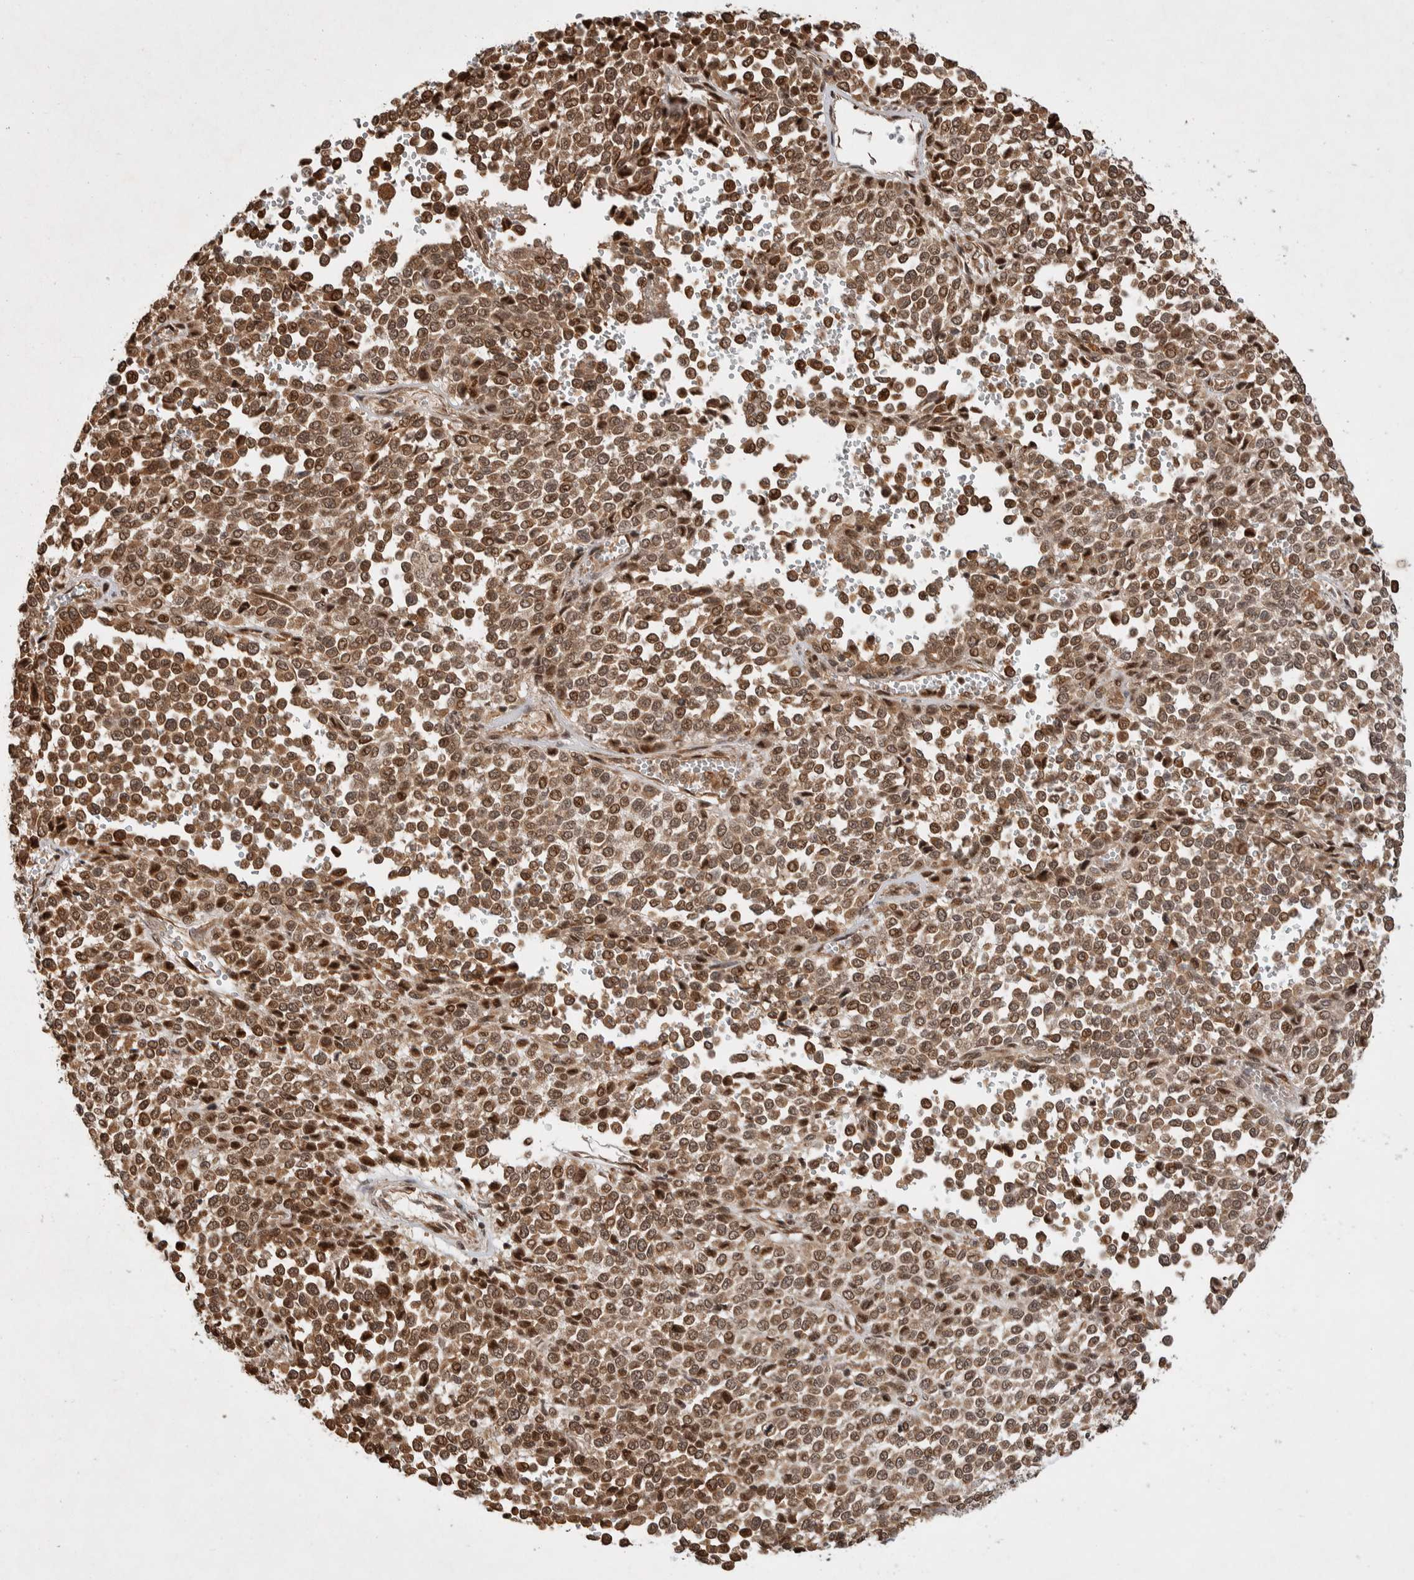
{"staining": {"intensity": "moderate", "quantity": ">75%", "location": "cytoplasmic/membranous,nuclear"}, "tissue": "melanoma", "cell_type": "Tumor cells", "image_type": "cancer", "snomed": [{"axis": "morphology", "description": "Malignant melanoma, Metastatic site"}, {"axis": "topography", "description": "Pancreas"}], "caption": "About >75% of tumor cells in human malignant melanoma (metastatic site) show moderate cytoplasmic/membranous and nuclear protein expression as visualized by brown immunohistochemical staining.", "gene": "TOR1B", "patient": {"sex": "female", "age": 30}}